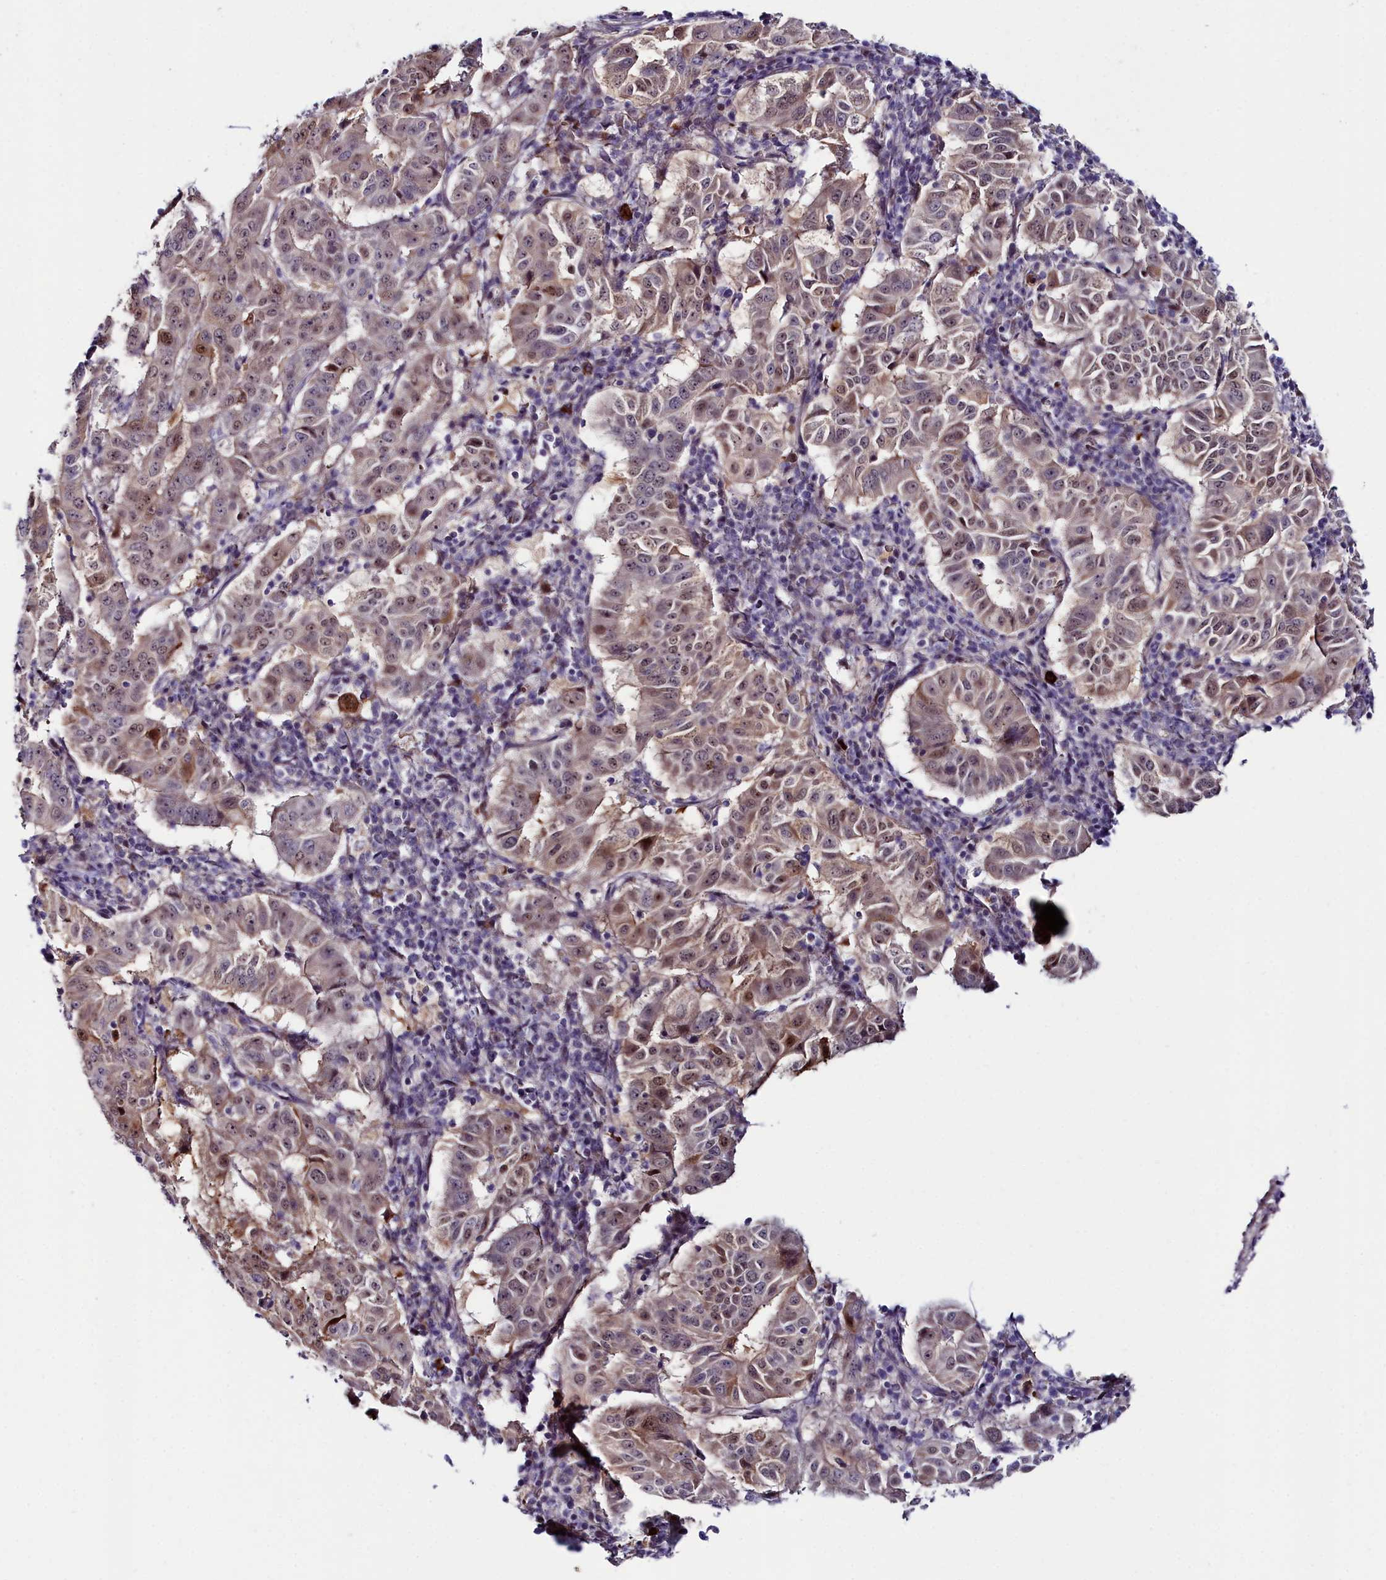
{"staining": {"intensity": "moderate", "quantity": ">75%", "location": "nuclear"}, "tissue": "pancreatic cancer", "cell_type": "Tumor cells", "image_type": "cancer", "snomed": [{"axis": "morphology", "description": "Adenocarcinoma, NOS"}, {"axis": "topography", "description": "Pancreas"}], "caption": "Immunohistochemistry (IHC) micrograph of adenocarcinoma (pancreatic) stained for a protein (brown), which displays medium levels of moderate nuclear expression in about >75% of tumor cells.", "gene": "KCTD18", "patient": {"sex": "male", "age": 63}}